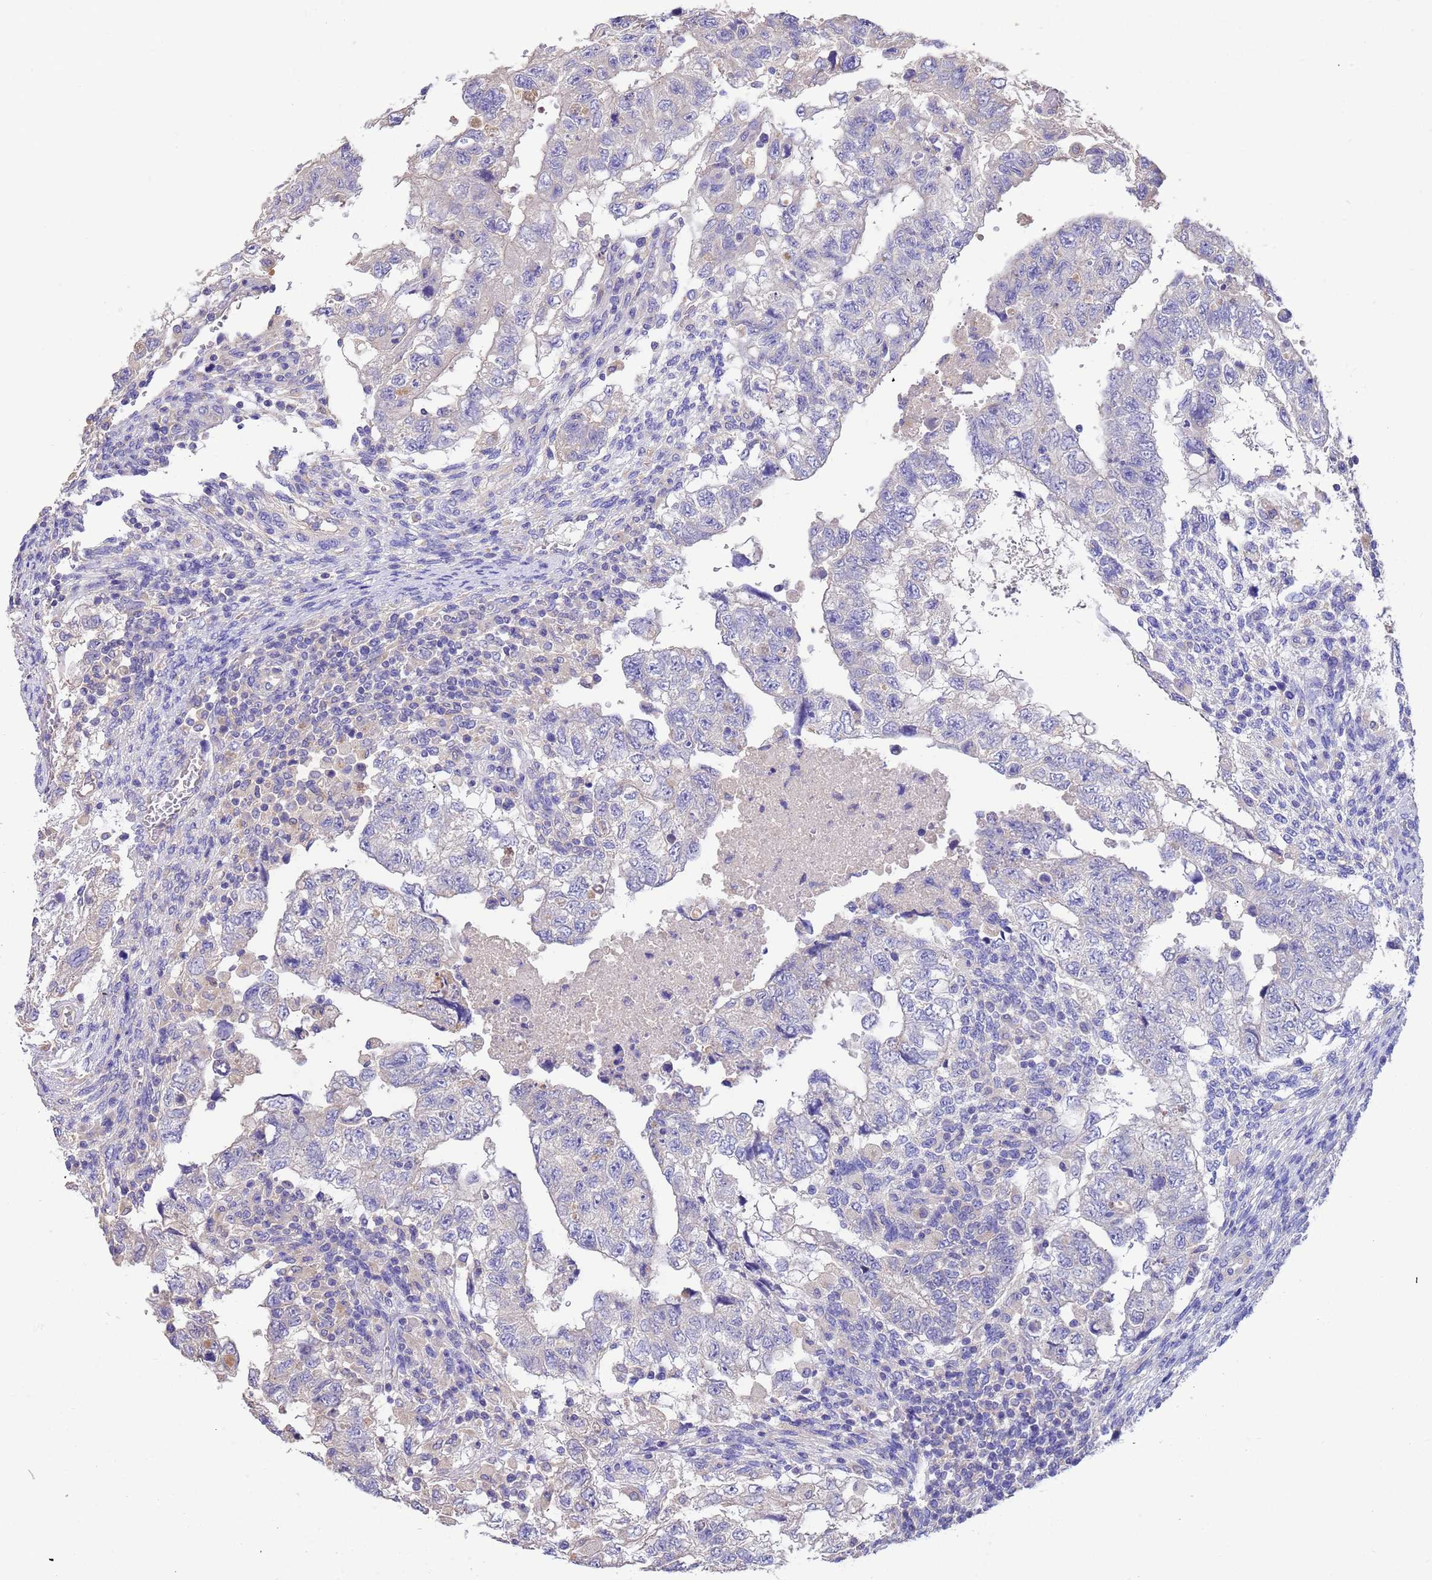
{"staining": {"intensity": "negative", "quantity": "none", "location": "none"}, "tissue": "testis cancer", "cell_type": "Tumor cells", "image_type": "cancer", "snomed": [{"axis": "morphology", "description": "Carcinoma, Embryonal, NOS"}, {"axis": "topography", "description": "Testis"}], "caption": "This photomicrograph is of testis cancer (embryonal carcinoma) stained with immunohistochemistry (IHC) to label a protein in brown with the nuclei are counter-stained blue. There is no expression in tumor cells. (Immunohistochemistry (ihc), brightfield microscopy, high magnification).", "gene": "SRL", "patient": {"sex": "male", "age": 36}}